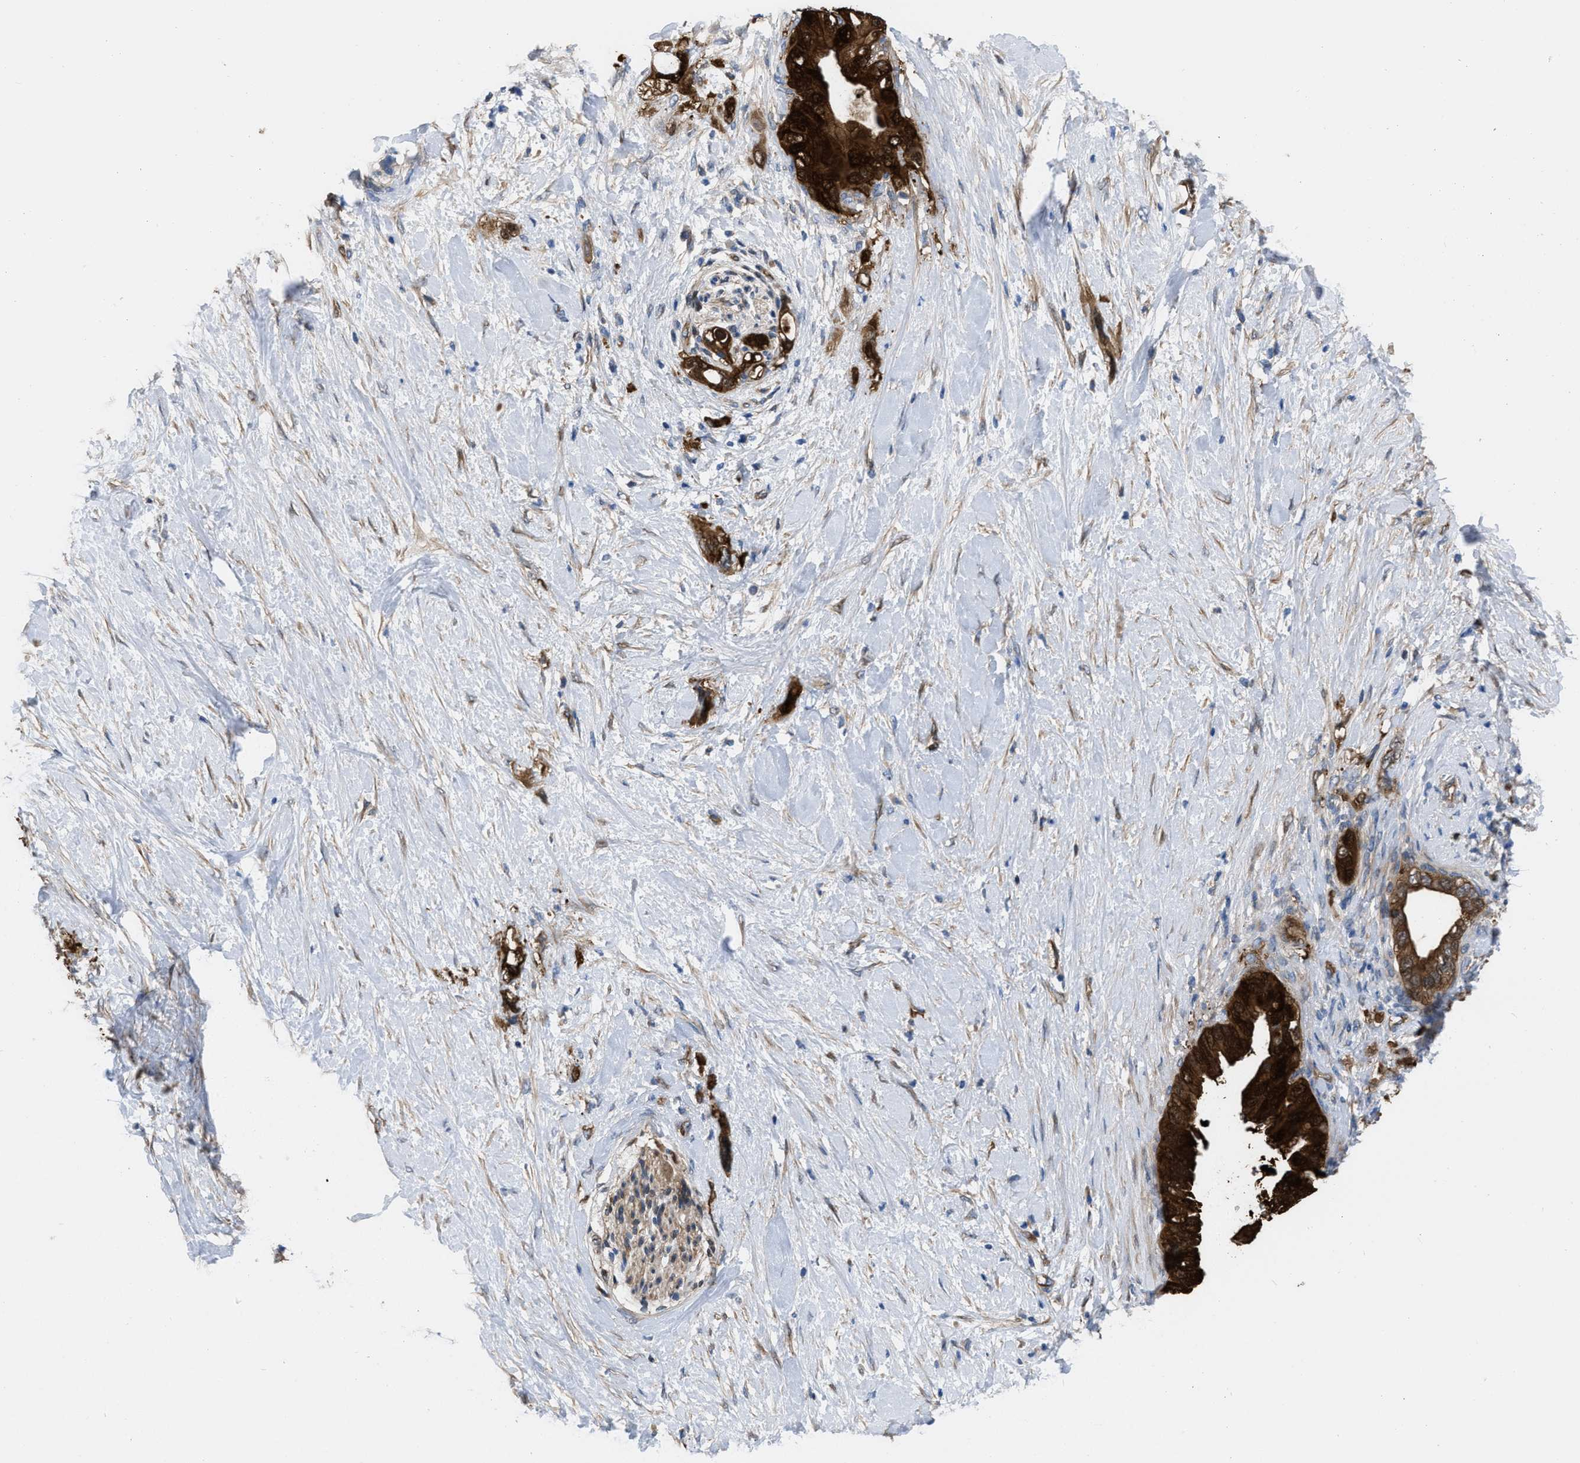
{"staining": {"intensity": "strong", "quantity": ">75%", "location": "cytoplasmic/membranous,nuclear"}, "tissue": "pancreatic cancer", "cell_type": "Tumor cells", "image_type": "cancer", "snomed": [{"axis": "morphology", "description": "Adenocarcinoma, NOS"}, {"axis": "topography", "description": "Pancreas"}], "caption": "High-power microscopy captured an immunohistochemistry (IHC) photomicrograph of pancreatic cancer (adenocarcinoma), revealing strong cytoplasmic/membranous and nuclear positivity in approximately >75% of tumor cells. (DAB (3,3'-diaminobenzidine) IHC with brightfield microscopy, high magnification).", "gene": "TRIOBP", "patient": {"sex": "female", "age": 56}}